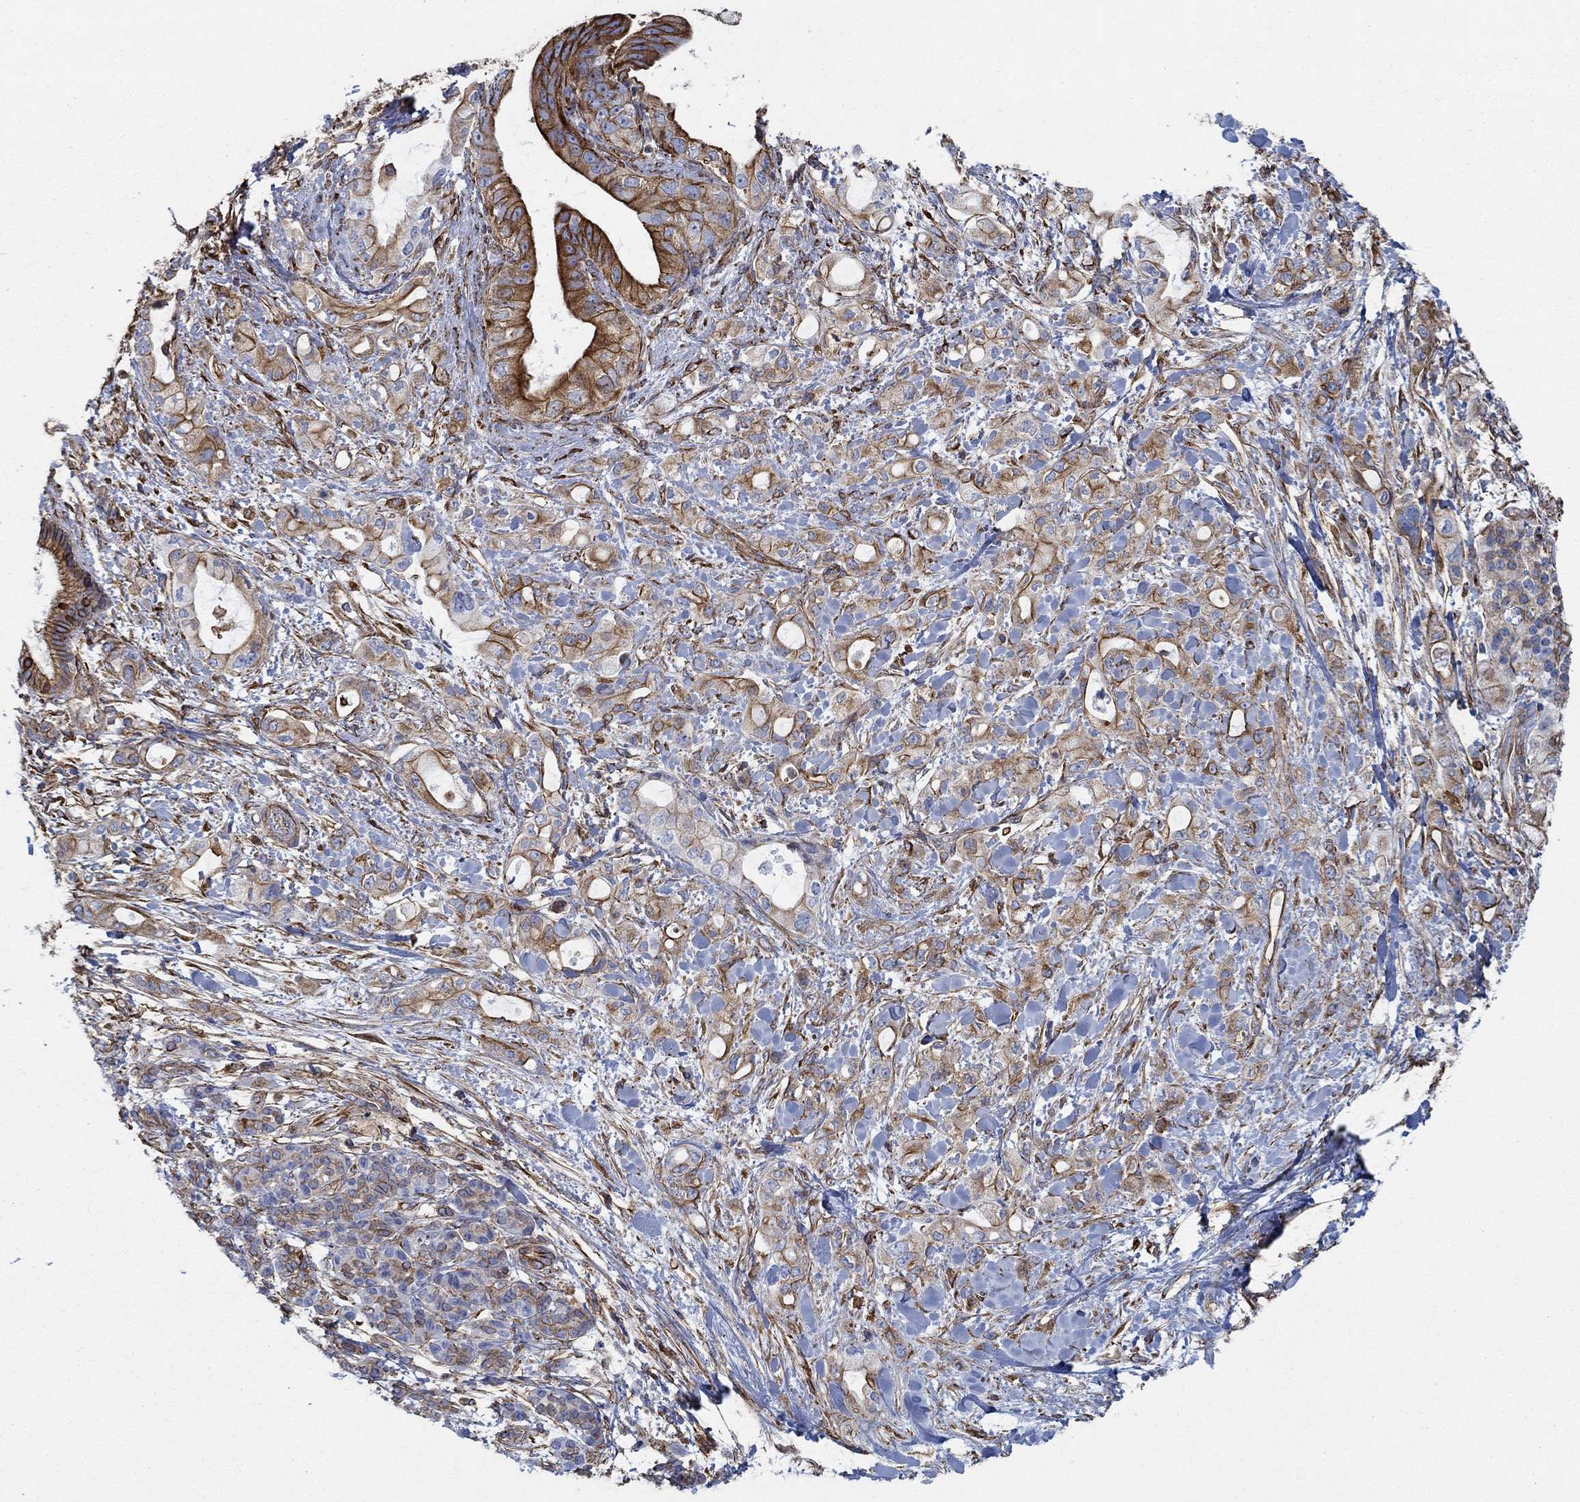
{"staining": {"intensity": "strong", "quantity": "<25%", "location": "cytoplasmic/membranous"}, "tissue": "pancreatic cancer", "cell_type": "Tumor cells", "image_type": "cancer", "snomed": [{"axis": "morphology", "description": "Adenocarcinoma, NOS"}, {"axis": "topography", "description": "Pancreas"}], "caption": "Strong cytoplasmic/membranous expression is present in about <25% of tumor cells in pancreatic cancer (adenocarcinoma). (DAB (3,3'-diaminobenzidine) IHC, brown staining for protein, blue staining for nuclei).", "gene": "STC2", "patient": {"sex": "female", "age": 56}}